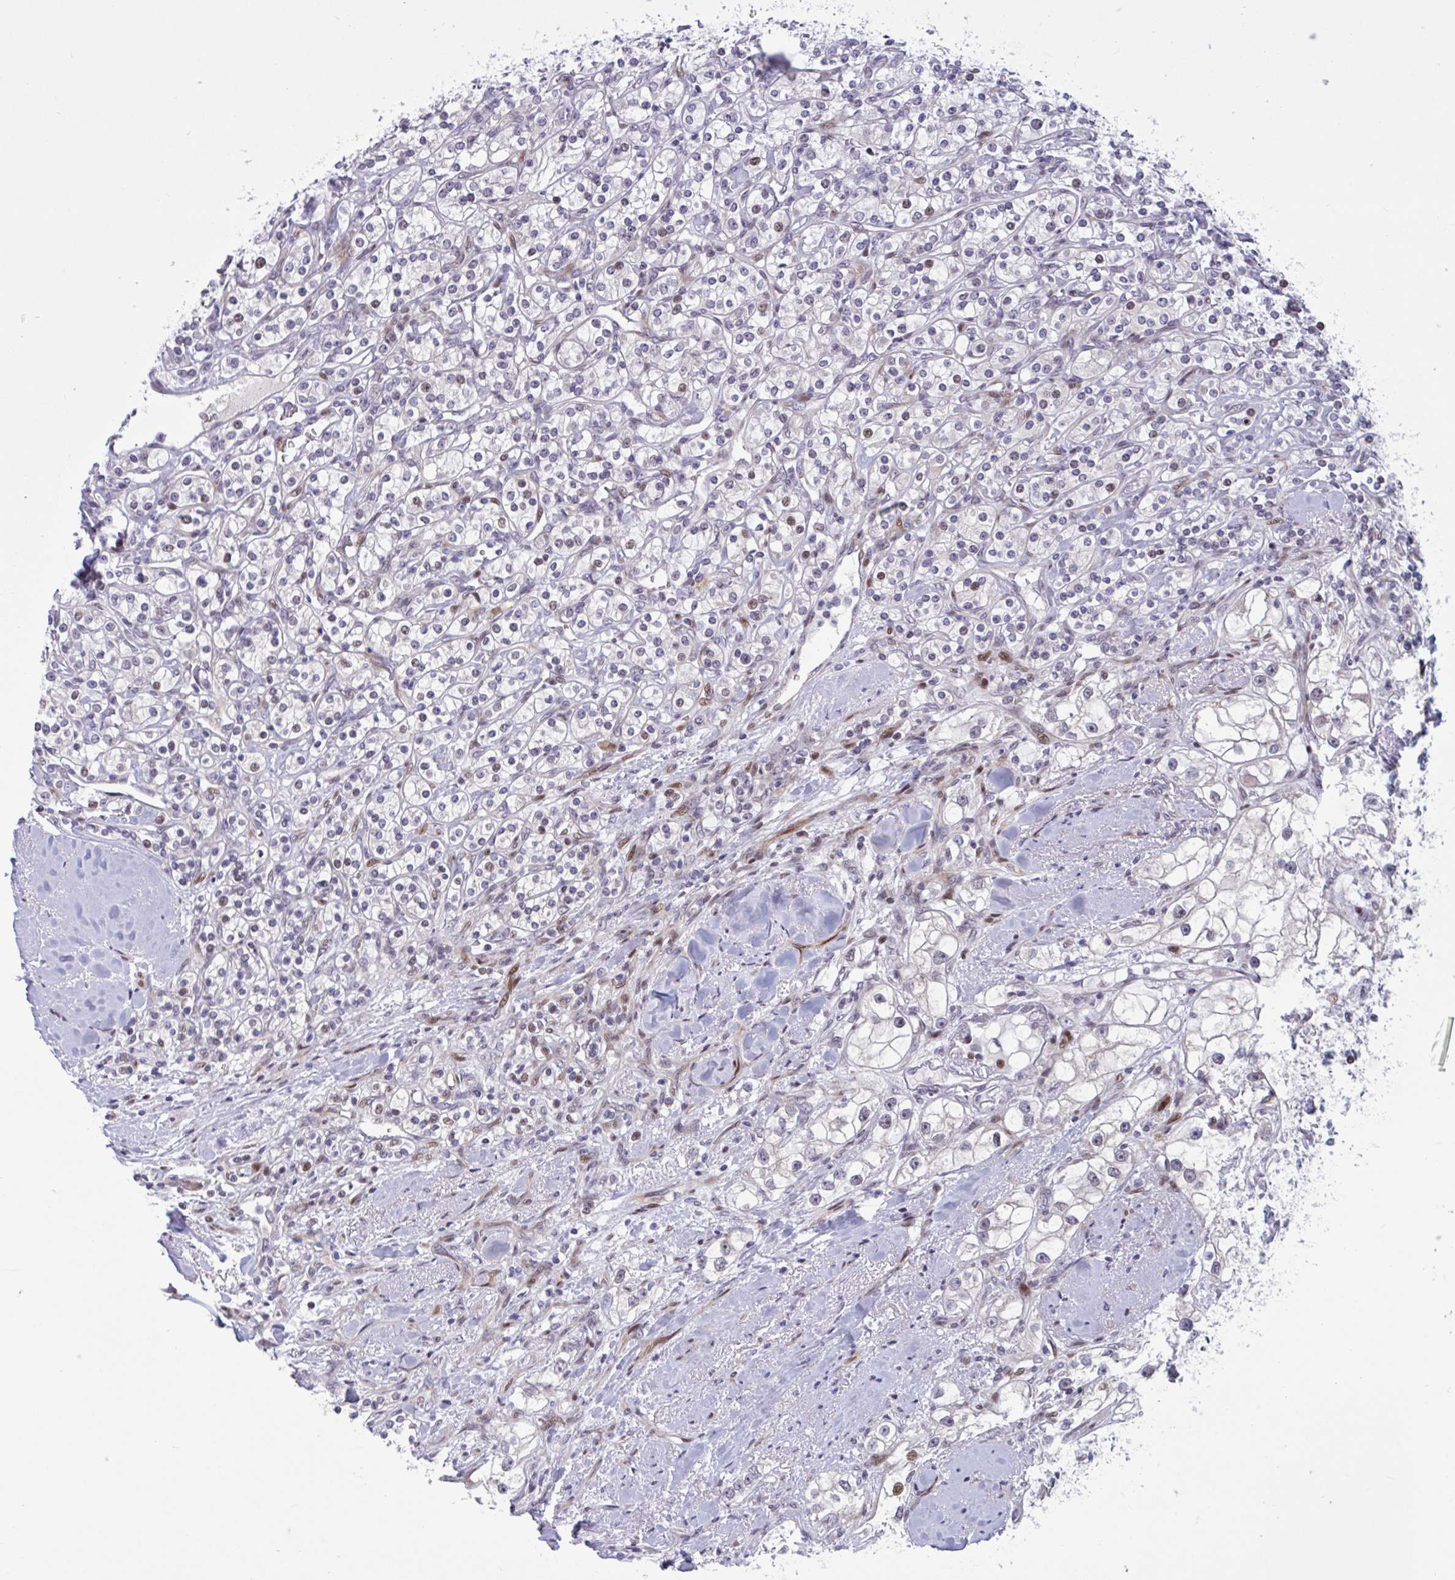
{"staining": {"intensity": "moderate", "quantity": "<25%", "location": "nuclear"}, "tissue": "renal cancer", "cell_type": "Tumor cells", "image_type": "cancer", "snomed": [{"axis": "morphology", "description": "Adenocarcinoma, NOS"}, {"axis": "topography", "description": "Kidney"}], "caption": "A brown stain shows moderate nuclear staining of a protein in renal cancer tumor cells.", "gene": "RBL1", "patient": {"sex": "male", "age": 77}}